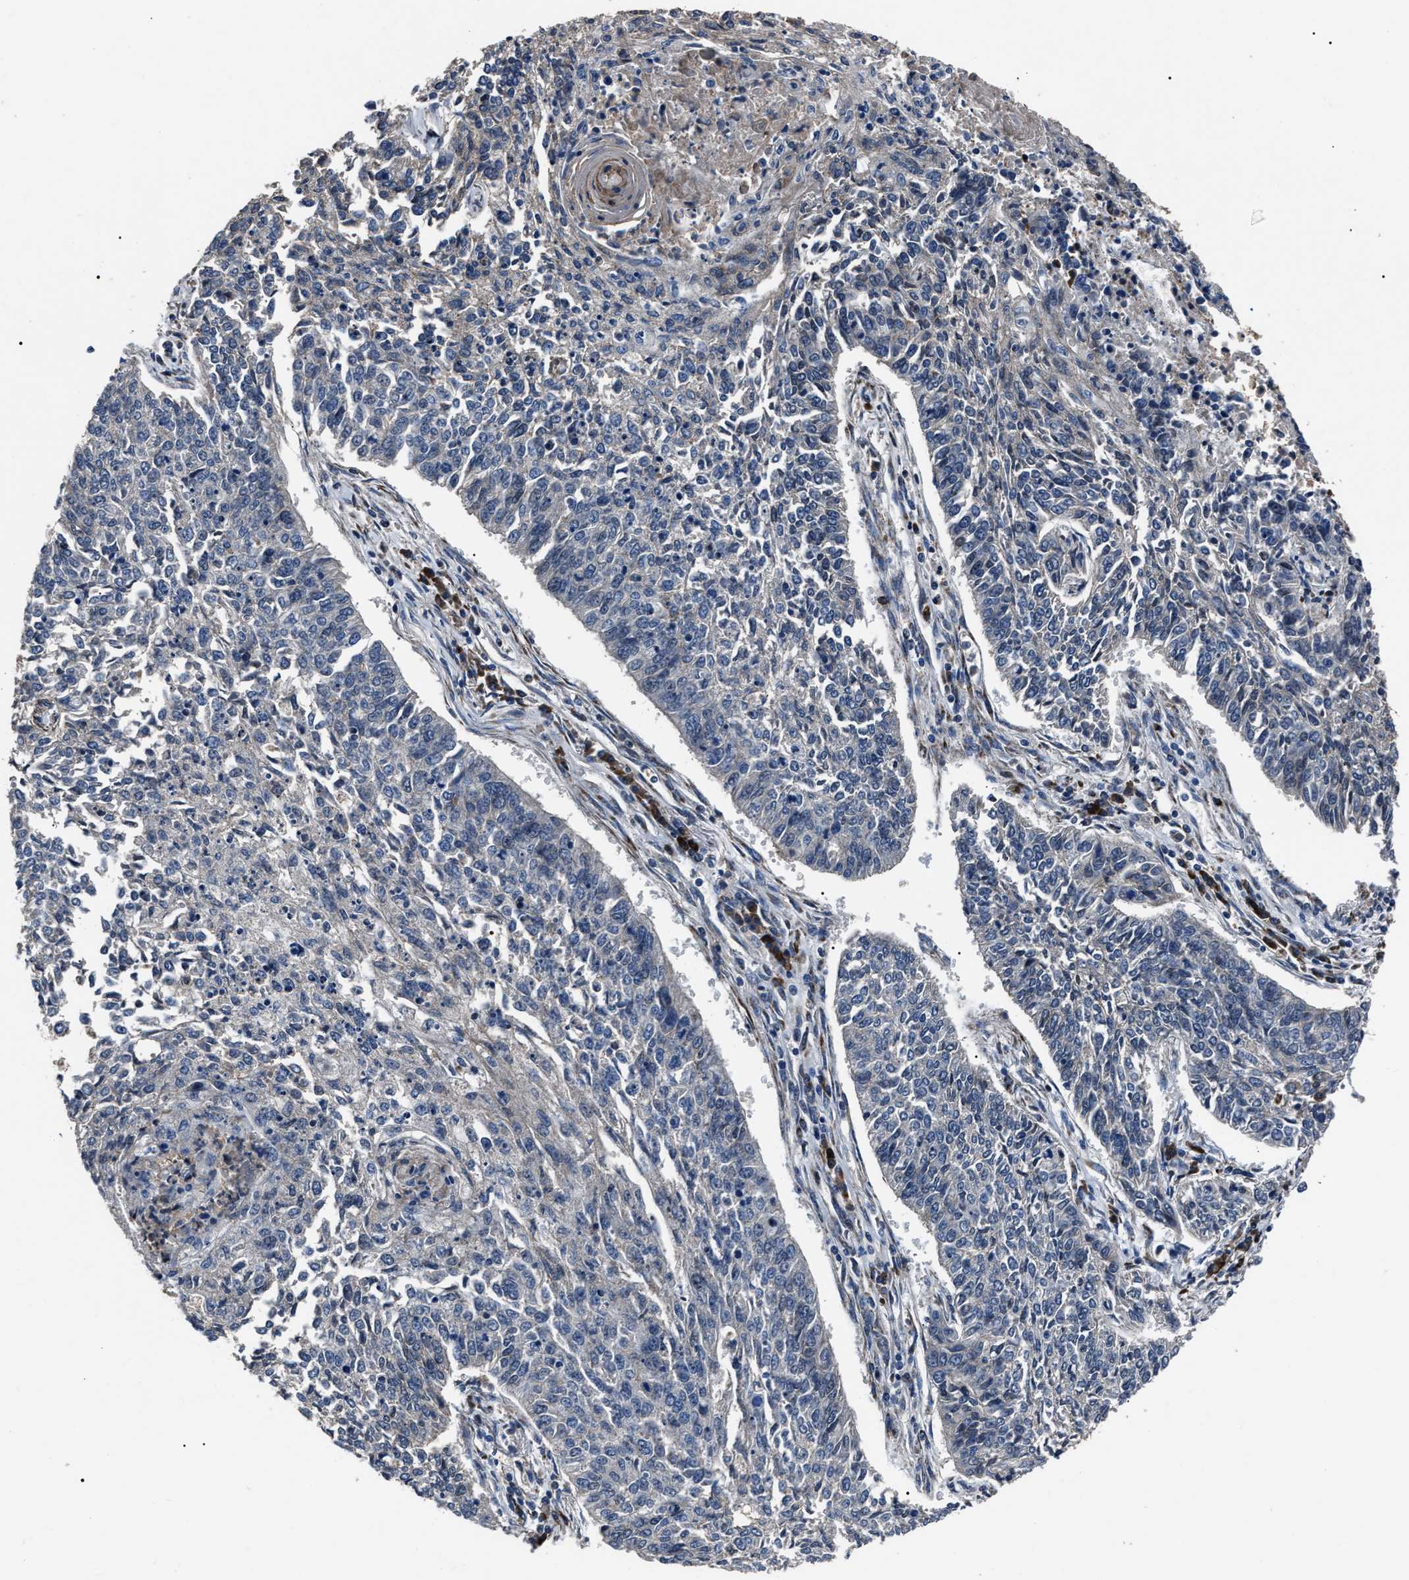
{"staining": {"intensity": "negative", "quantity": "none", "location": "none"}, "tissue": "lung cancer", "cell_type": "Tumor cells", "image_type": "cancer", "snomed": [{"axis": "morphology", "description": "Normal tissue, NOS"}, {"axis": "morphology", "description": "Squamous cell carcinoma, NOS"}, {"axis": "topography", "description": "Cartilage tissue"}, {"axis": "topography", "description": "Bronchus"}, {"axis": "topography", "description": "Lung"}], "caption": "Immunohistochemistry histopathology image of human lung squamous cell carcinoma stained for a protein (brown), which displays no staining in tumor cells.", "gene": "LRRC14", "patient": {"sex": "female", "age": 49}}